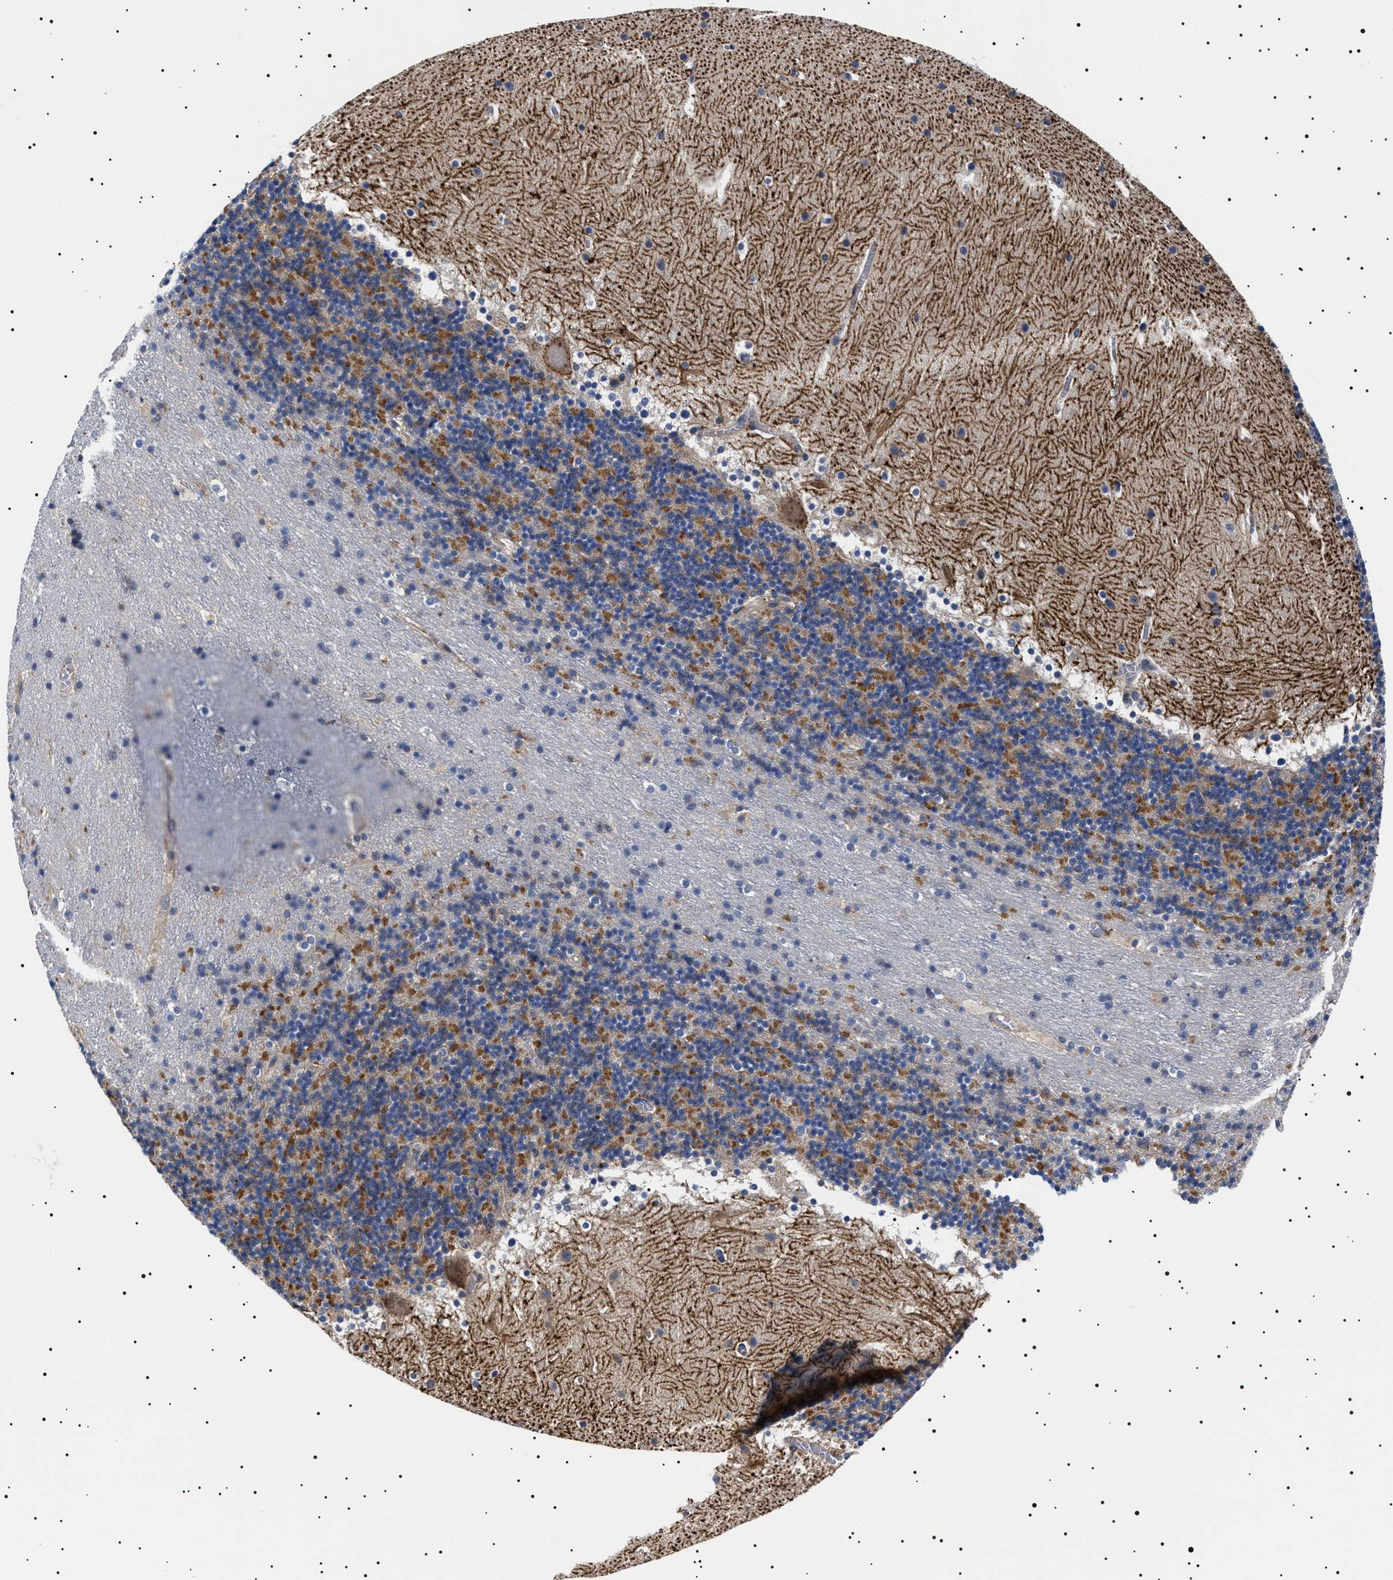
{"staining": {"intensity": "strong", "quantity": "25%-75%", "location": "cytoplasmic/membranous"}, "tissue": "cerebellum", "cell_type": "Cells in granular layer", "image_type": "normal", "snomed": [{"axis": "morphology", "description": "Normal tissue, NOS"}, {"axis": "topography", "description": "Cerebellum"}], "caption": "Benign cerebellum was stained to show a protein in brown. There is high levels of strong cytoplasmic/membranous positivity in approximately 25%-75% of cells in granular layer. Using DAB (3,3'-diaminobenzidine) (brown) and hematoxylin (blue) stains, captured at high magnification using brightfield microscopy.", "gene": "SLC4A7", "patient": {"sex": "male", "age": 45}}